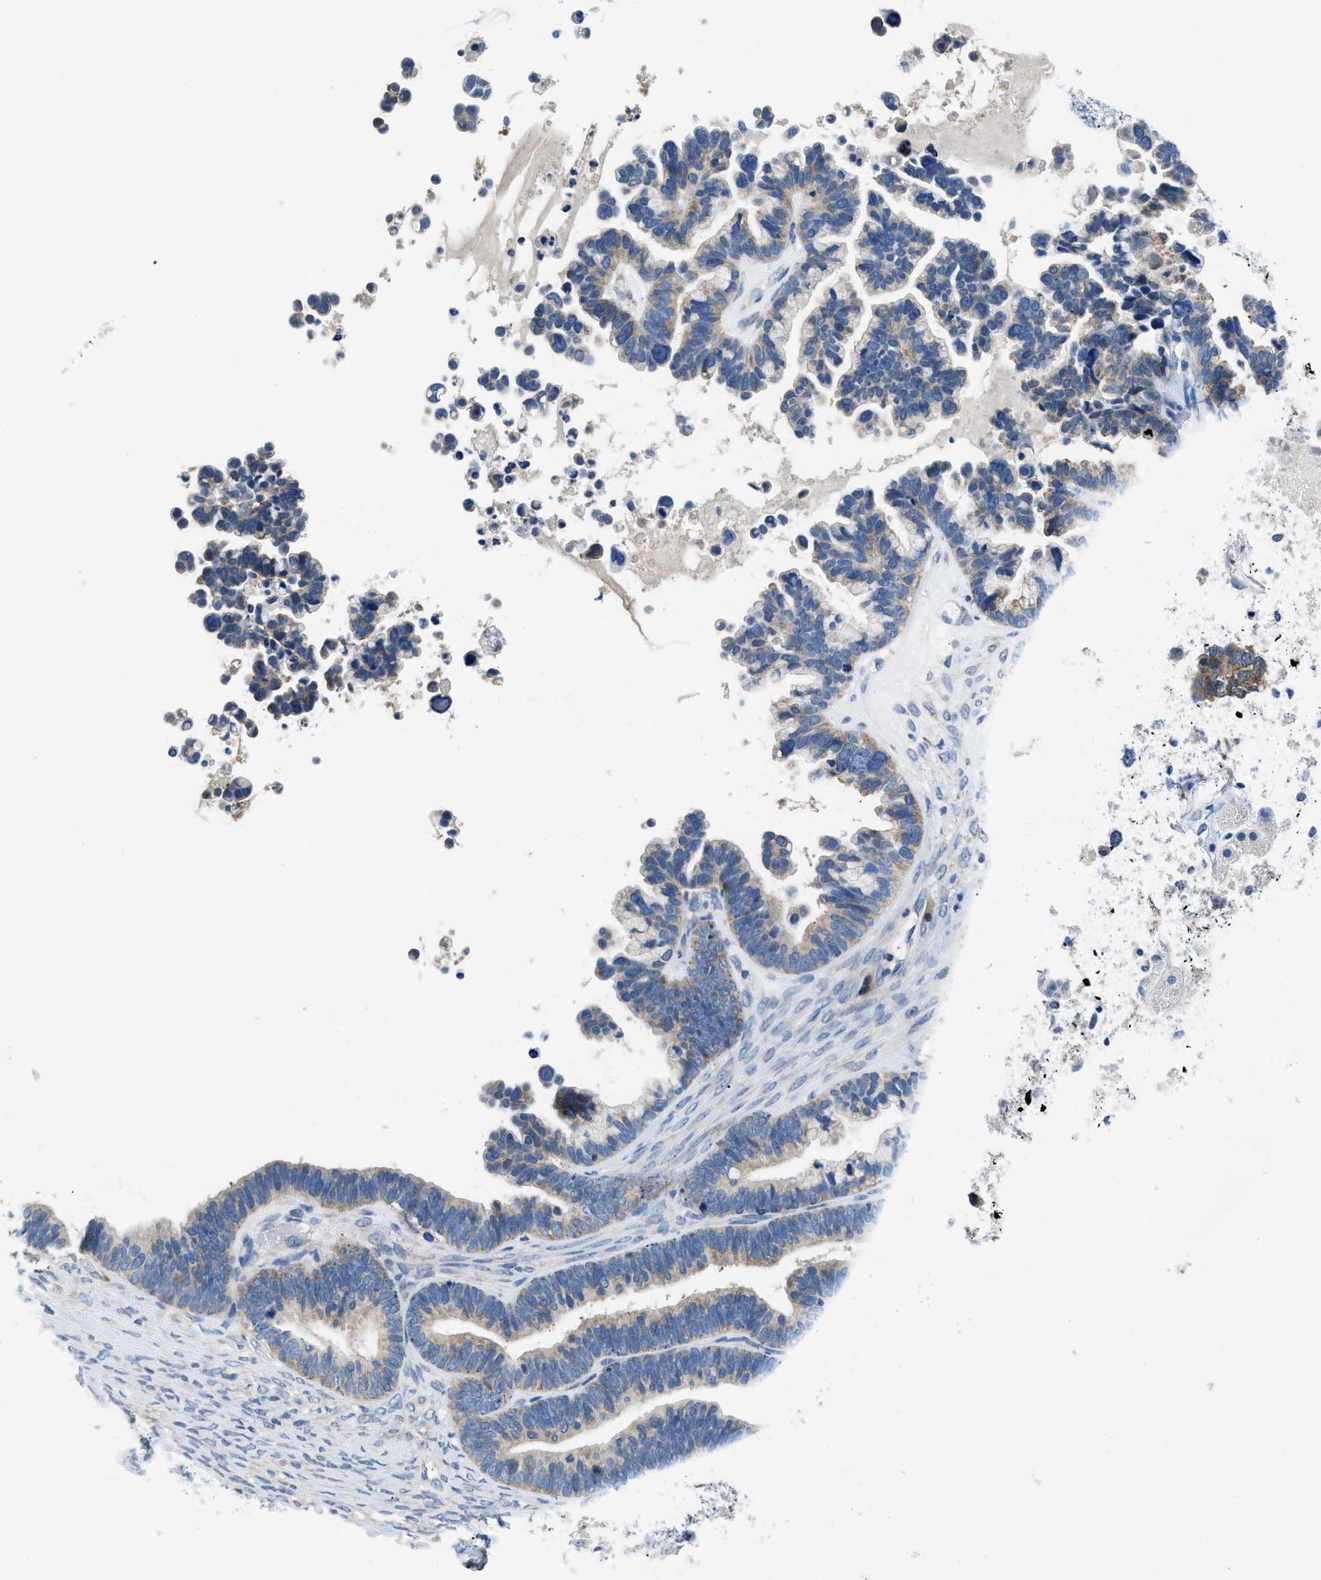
{"staining": {"intensity": "weak", "quantity": "25%-75%", "location": "cytoplasmic/membranous"}, "tissue": "ovarian cancer", "cell_type": "Tumor cells", "image_type": "cancer", "snomed": [{"axis": "morphology", "description": "Cystadenocarcinoma, serous, NOS"}, {"axis": "topography", "description": "Ovary"}], "caption": "Tumor cells show low levels of weak cytoplasmic/membranous positivity in about 25%-75% of cells in human ovarian serous cystadenocarcinoma.", "gene": "BNC2", "patient": {"sex": "female", "age": 56}}